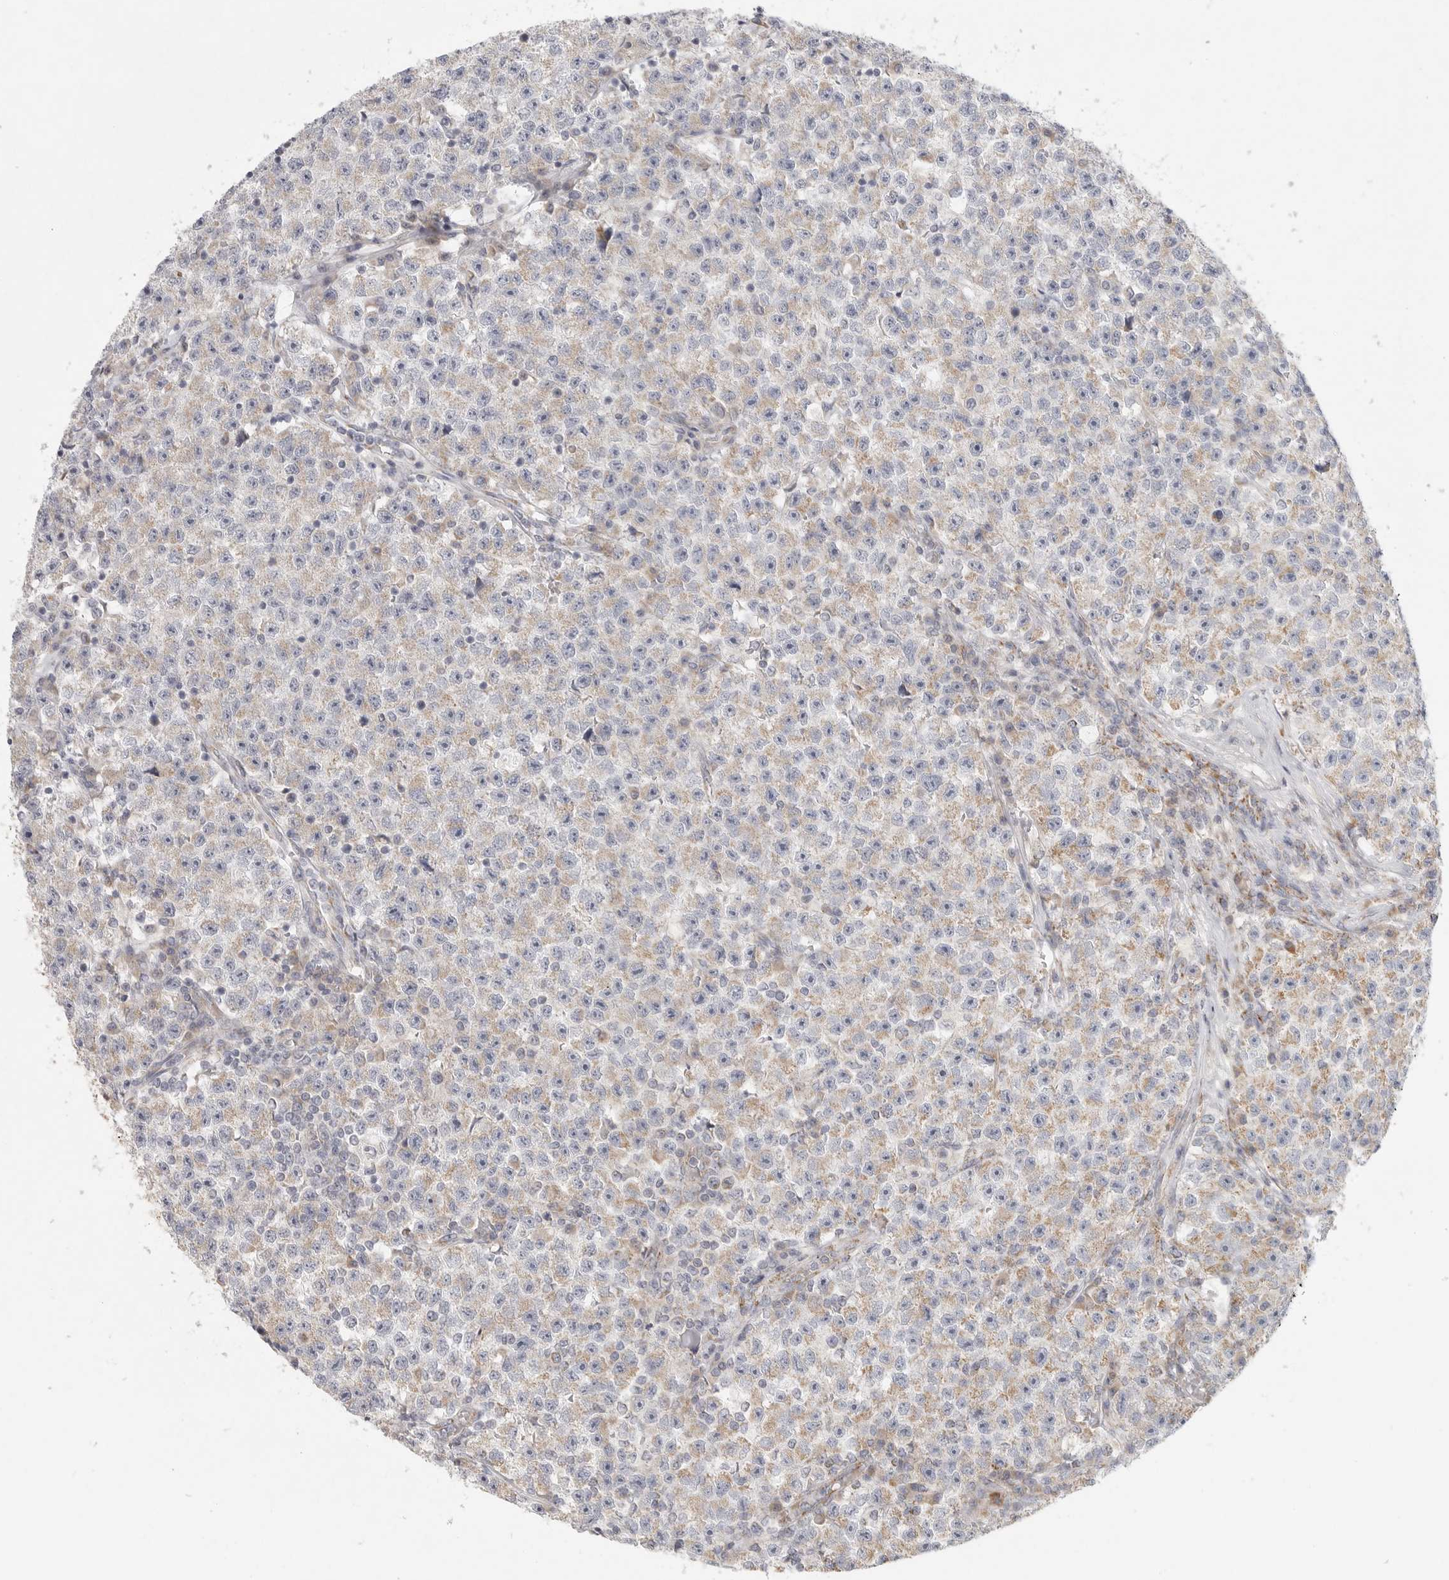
{"staining": {"intensity": "moderate", "quantity": ">75%", "location": "cytoplasmic/membranous"}, "tissue": "testis cancer", "cell_type": "Tumor cells", "image_type": "cancer", "snomed": [{"axis": "morphology", "description": "Seminoma, NOS"}, {"axis": "topography", "description": "Testis"}], "caption": "This is a photomicrograph of IHC staining of testis seminoma, which shows moderate positivity in the cytoplasmic/membranous of tumor cells.", "gene": "SLC25A26", "patient": {"sex": "male", "age": 22}}